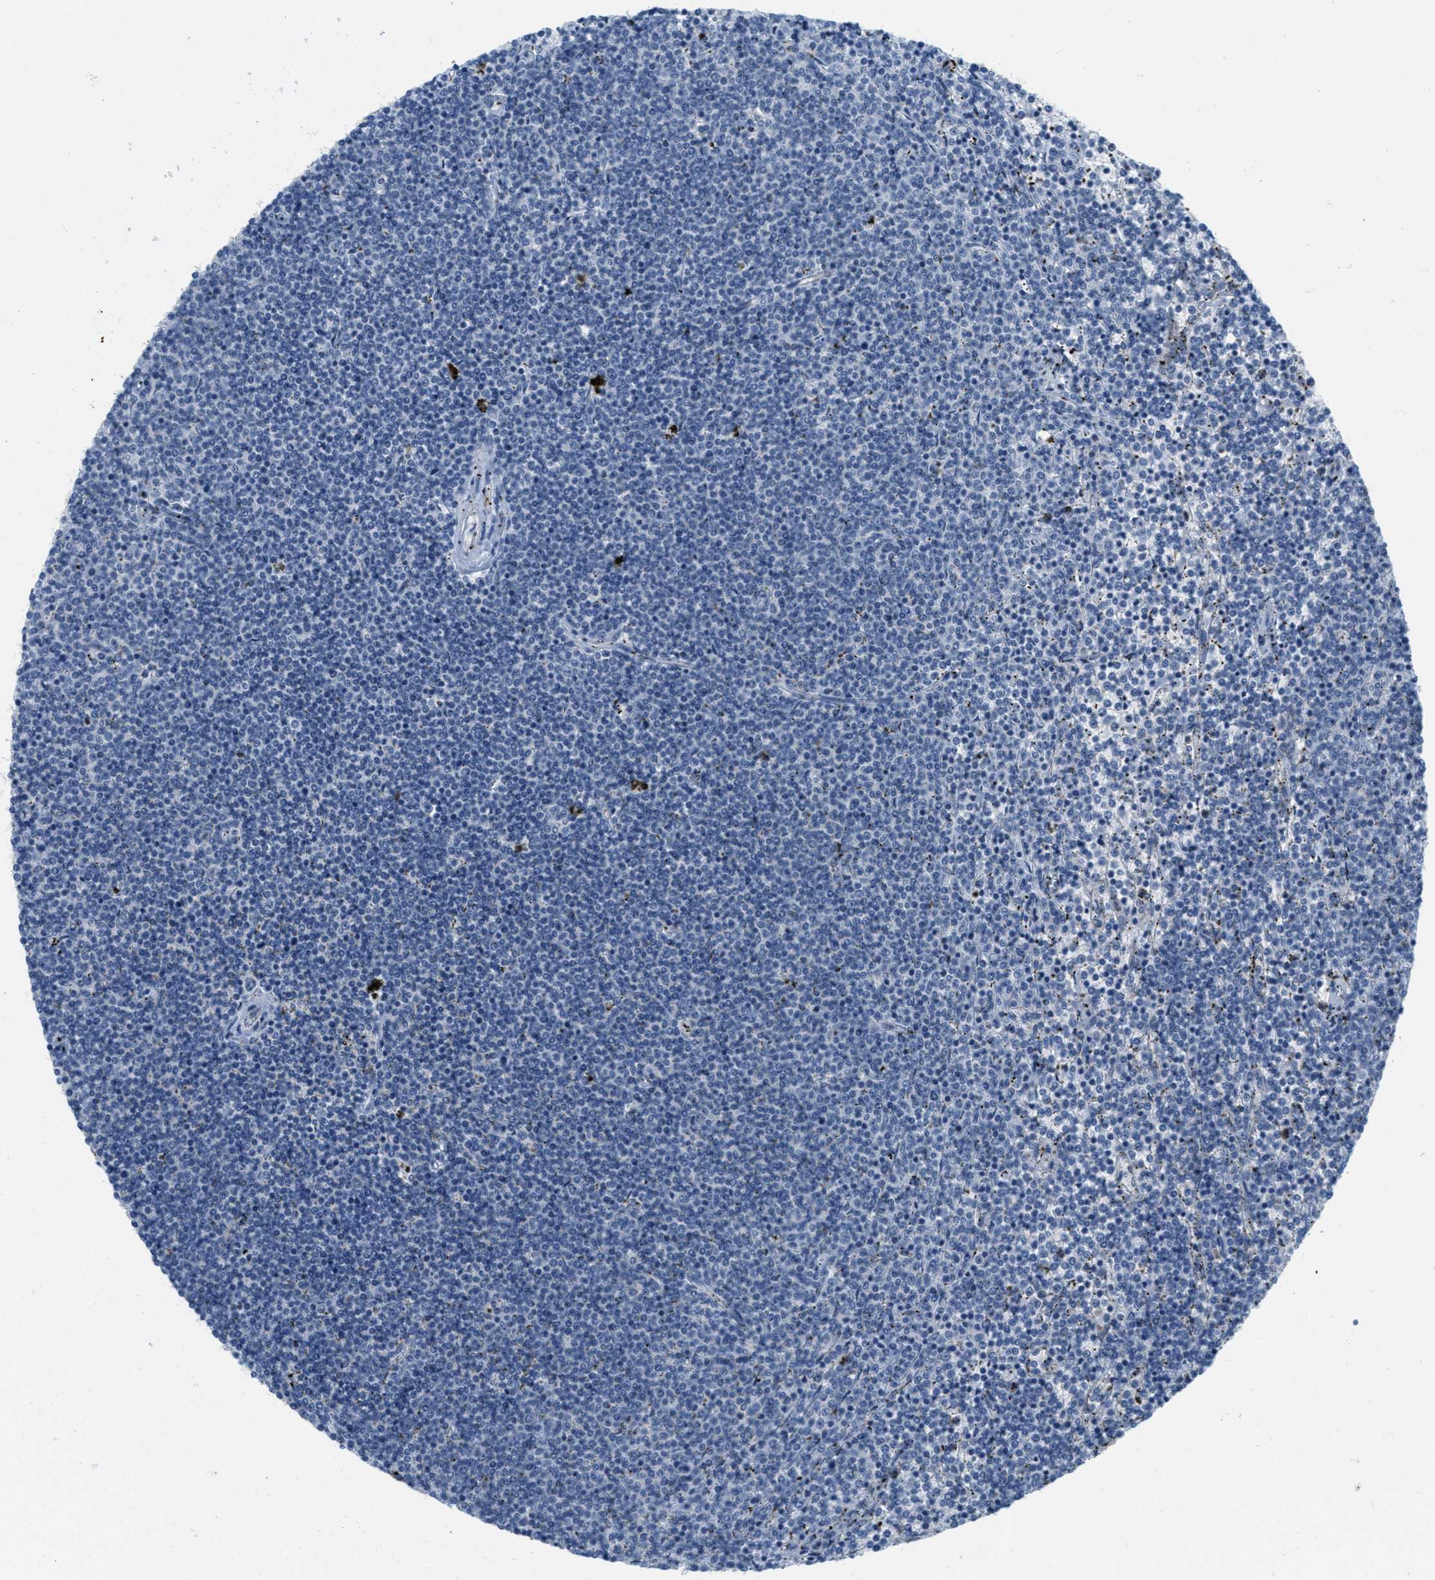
{"staining": {"intensity": "negative", "quantity": "none", "location": "none"}, "tissue": "lymphoma", "cell_type": "Tumor cells", "image_type": "cancer", "snomed": [{"axis": "morphology", "description": "Malignant lymphoma, non-Hodgkin's type, Low grade"}, {"axis": "topography", "description": "Spleen"}], "caption": "This is an IHC micrograph of low-grade malignant lymphoma, non-Hodgkin's type. There is no expression in tumor cells.", "gene": "HS3ST2", "patient": {"sex": "female", "age": 50}}